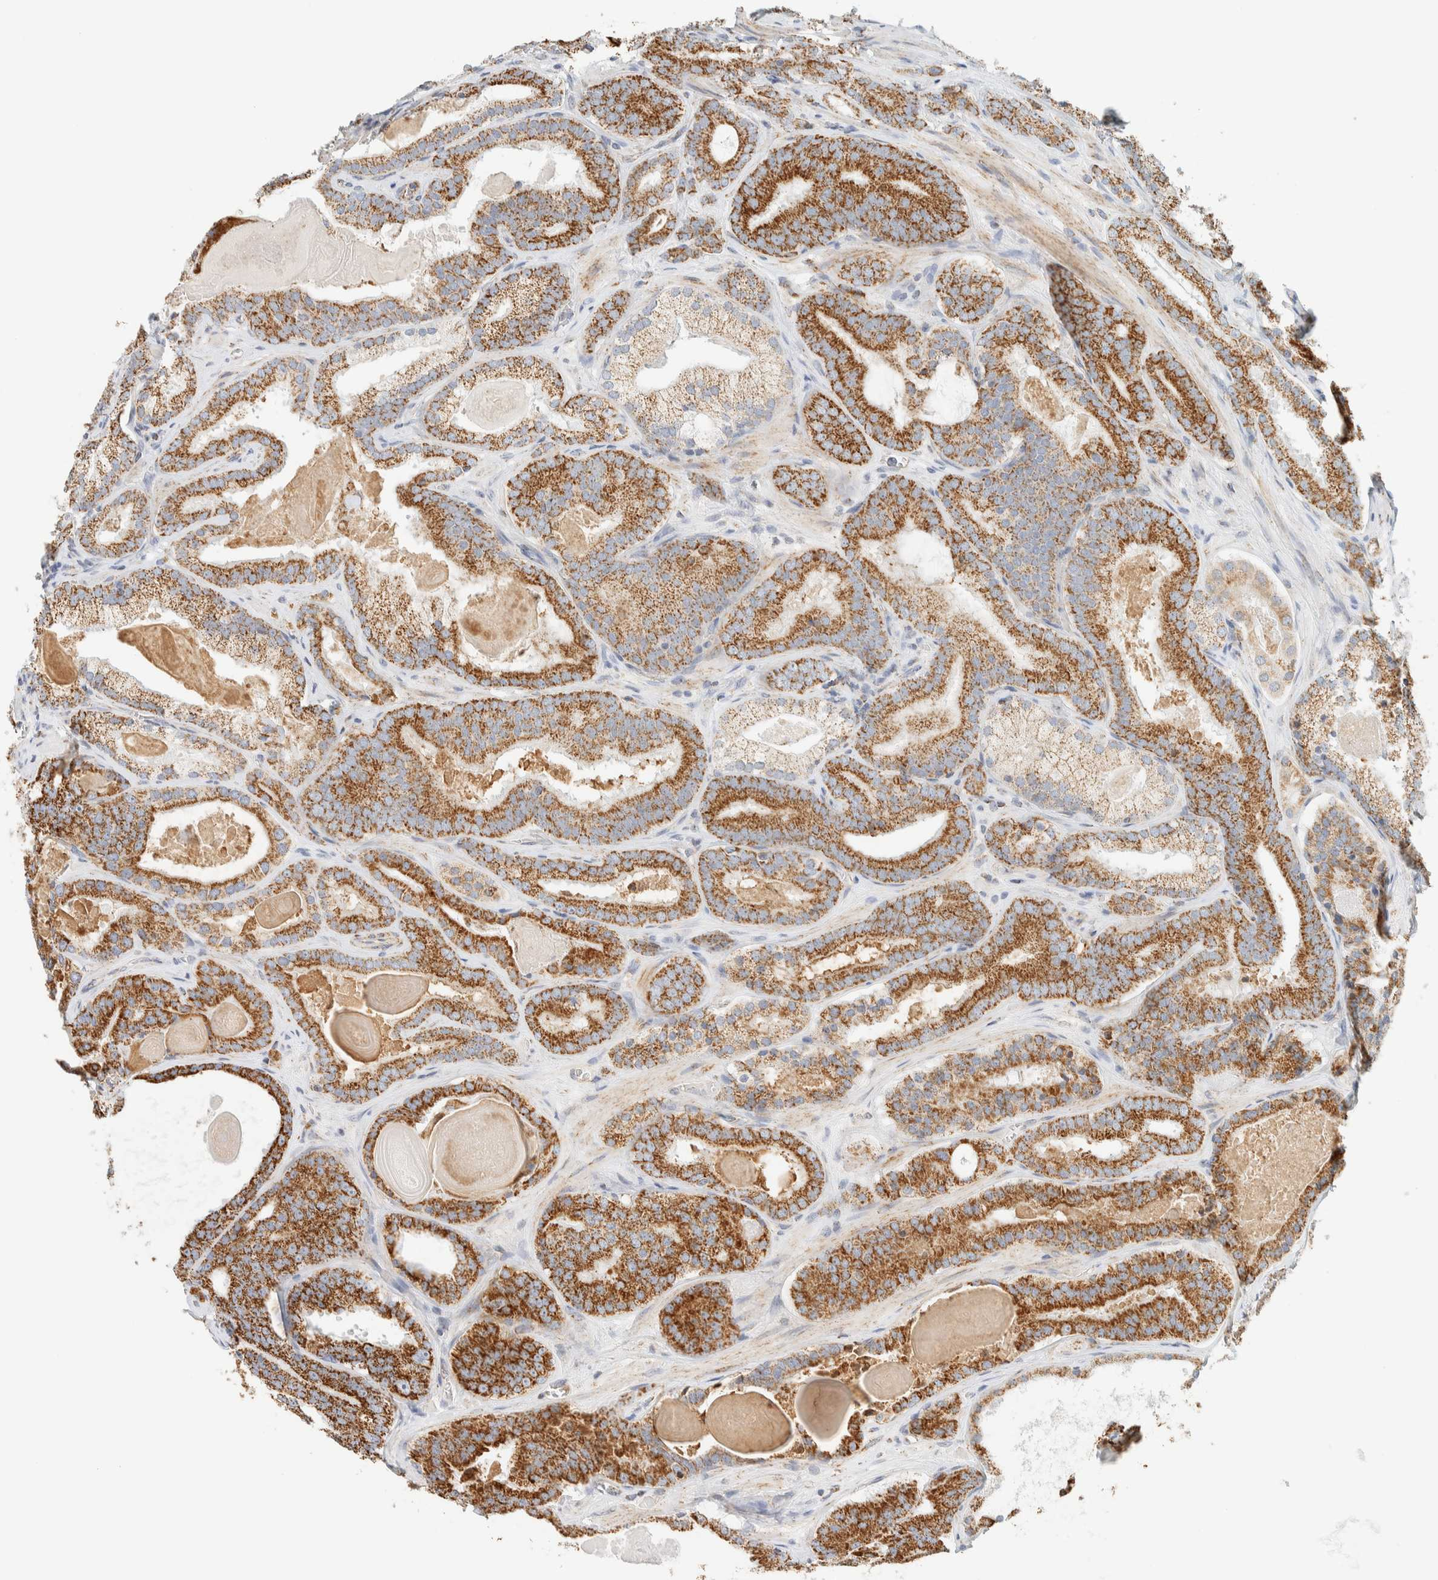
{"staining": {"intensity": "strong", "quantity": ">75%", "location": "cytoplasmic/membranous"}, "tissue": "prostate cancer", "cell_type": "Tumor cells", "image_type": "cancer", "snomed": [{"axis": "morphology", "description": "Adenocarcinoma, High grade"}, {"axis": "topography", "description": "Prostate"}], "caption": "The immunohistochemical stain labels strong cytoplasmic/membranous expression in tumor cells of prostate cancer tissue.", "gene": "KIFAP3", "patient": {"sex": "male", "age": 60}}